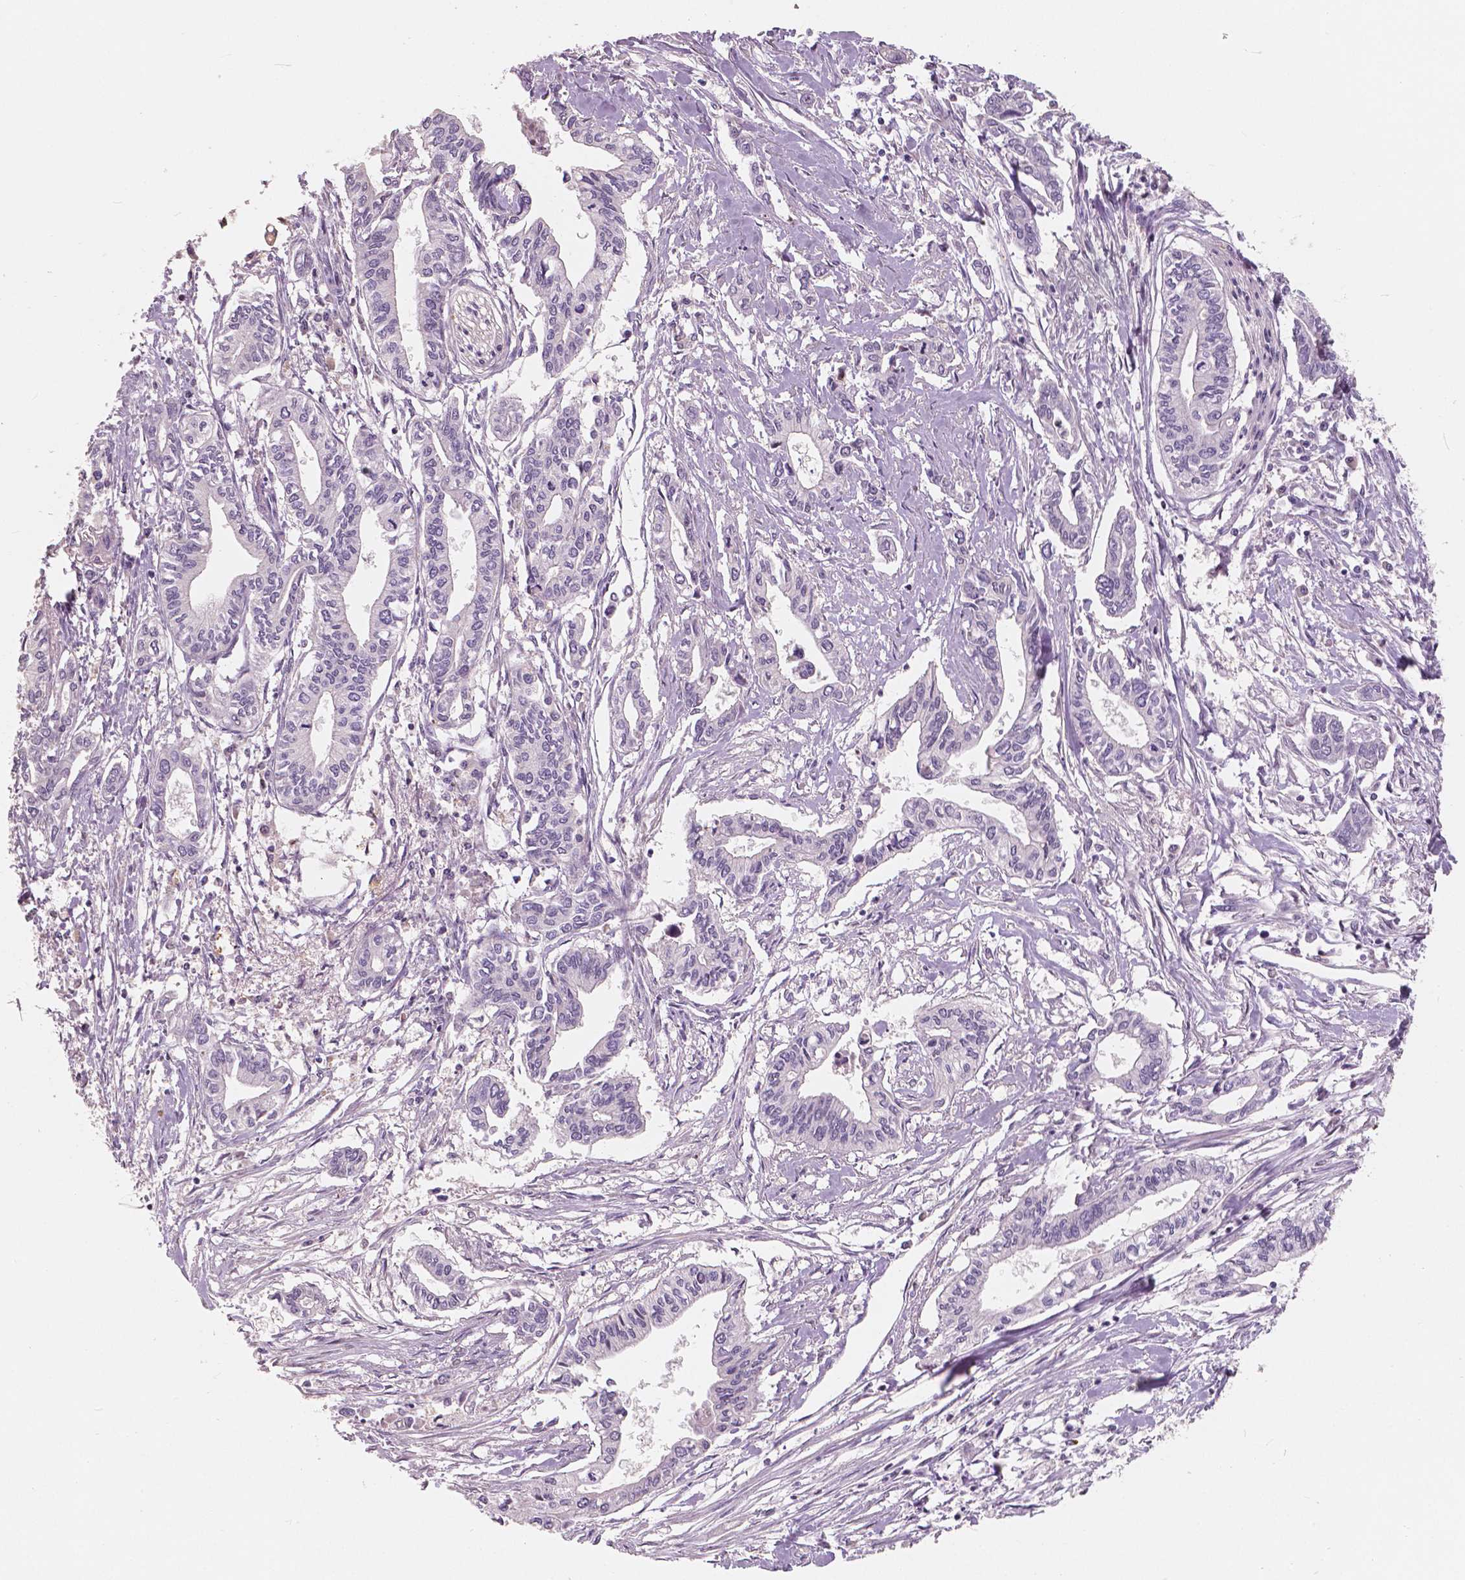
{"staining": {"intensity": "negative", "quantity": "none", "location": "none"}, "tissue": "pancreatic cancer", "cell_type": "Tumor cells", "image_type": "cancer", "snomed": [{"axis": "morphology", "description": "Adenocarcinoma, NOS"}, {"axis": "topography", "description": "Pancreas"}], "caption": "This is a histopathology image of immunohistochemistry staining of pancreatic cancer, which shows no positivity in tumor cells.", "gene": "SAT2", "patient": {"sex": "male", "age": 60}}